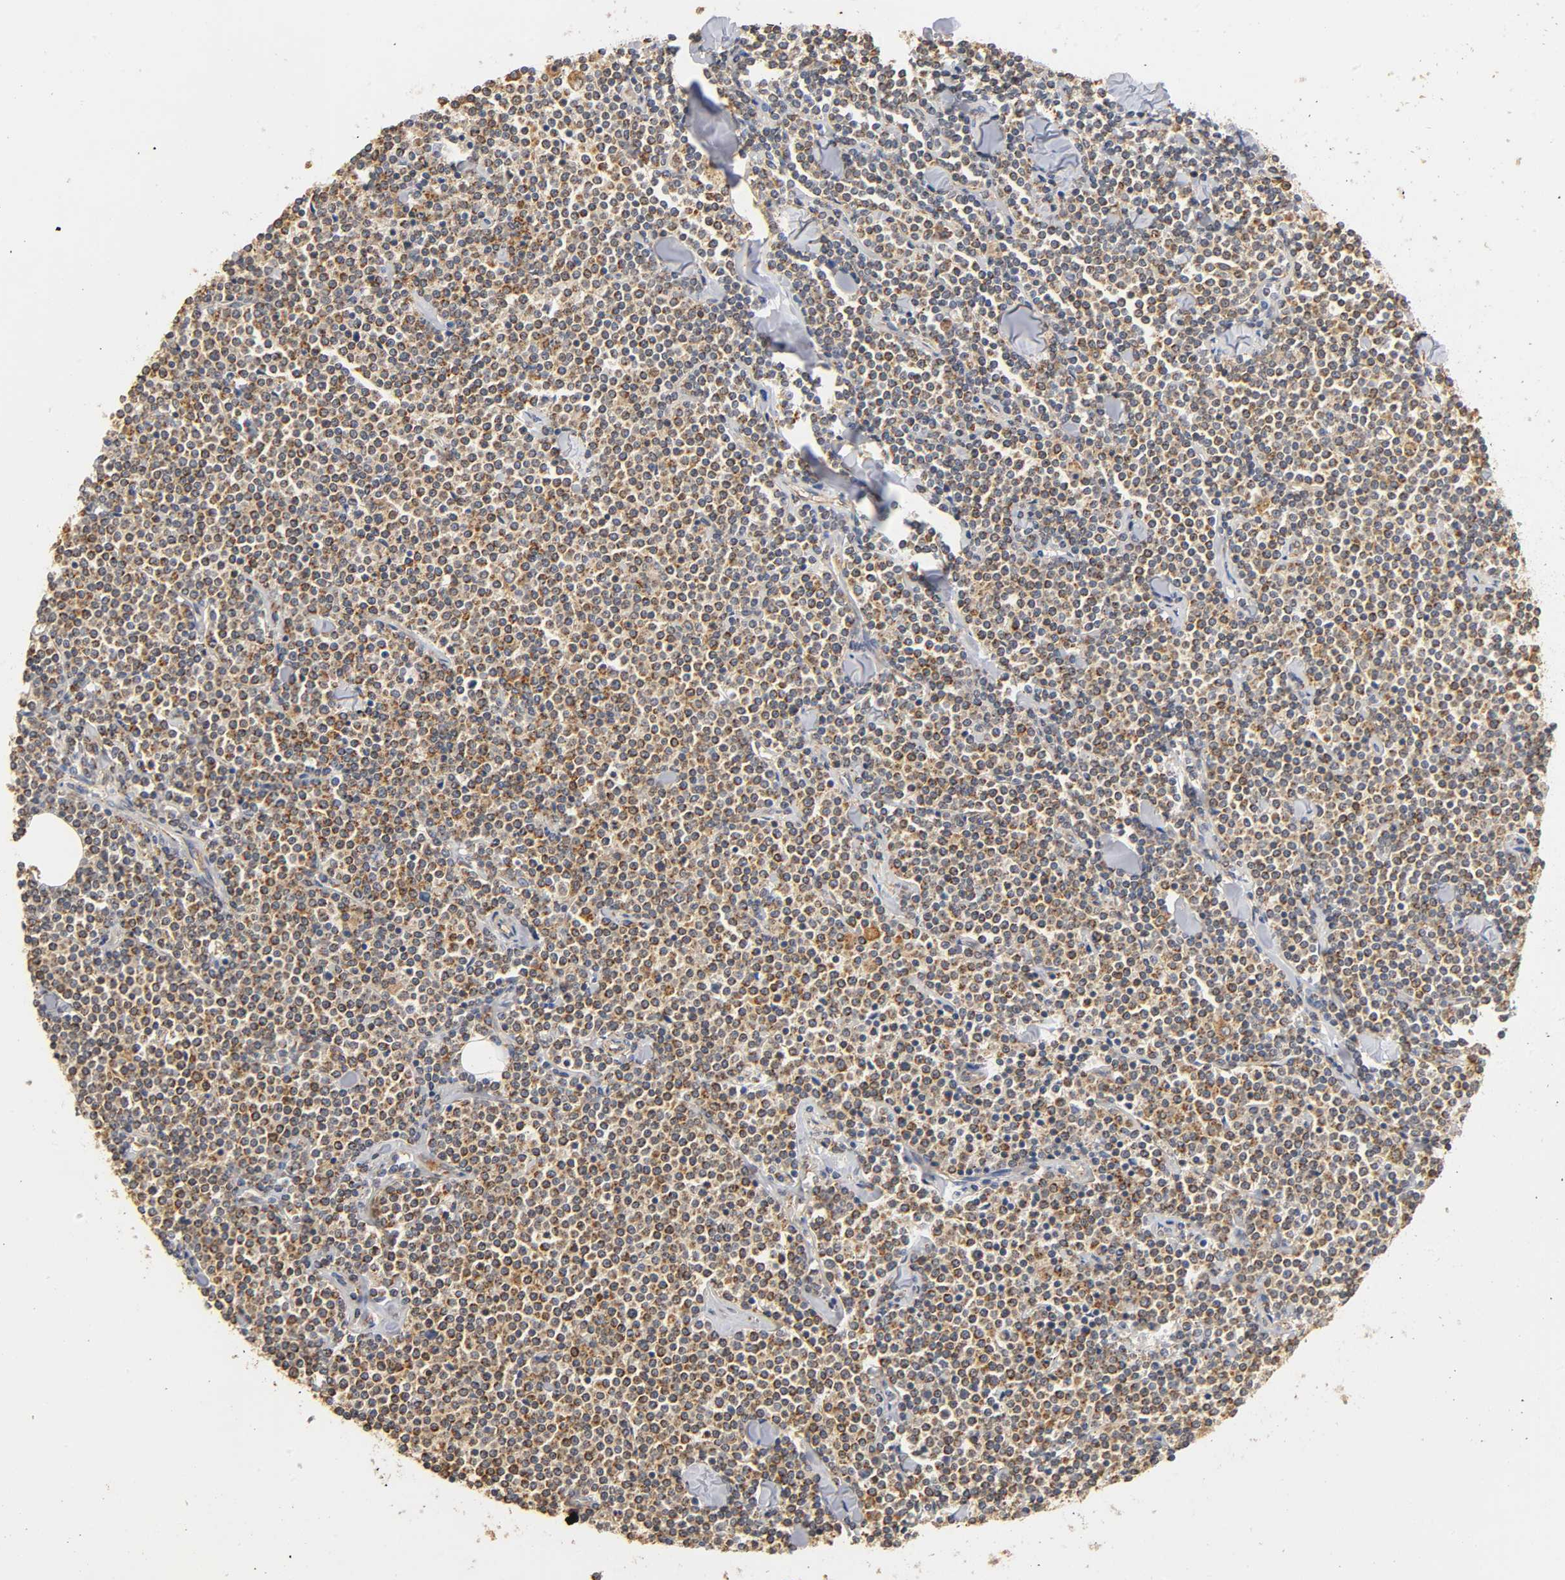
{"staining": {"intensity": "weak", "quantity": ">75%", "location": "cytoplasmic/membranous"}, "tissue": "lymphoma", "cell_type": "Tumor cells", "image_type": "cancer", "snomed": [{"axis": "morphology", "description": "Malignant lymphoma, non-Hodgkin's type, Low grade"}, {"axis": "topography", "description": "Soft tissue"}], "caption": "This is a micrograph of immunohistochemistry (IHC) staining of low-grade malignant lymphoma, non-Hodgkin's type, which shows weak staining in the cytoplasmic/membranous of tumor cells.", "gene": "SCAP", "patient": {"sex": "male", "age": 92}}